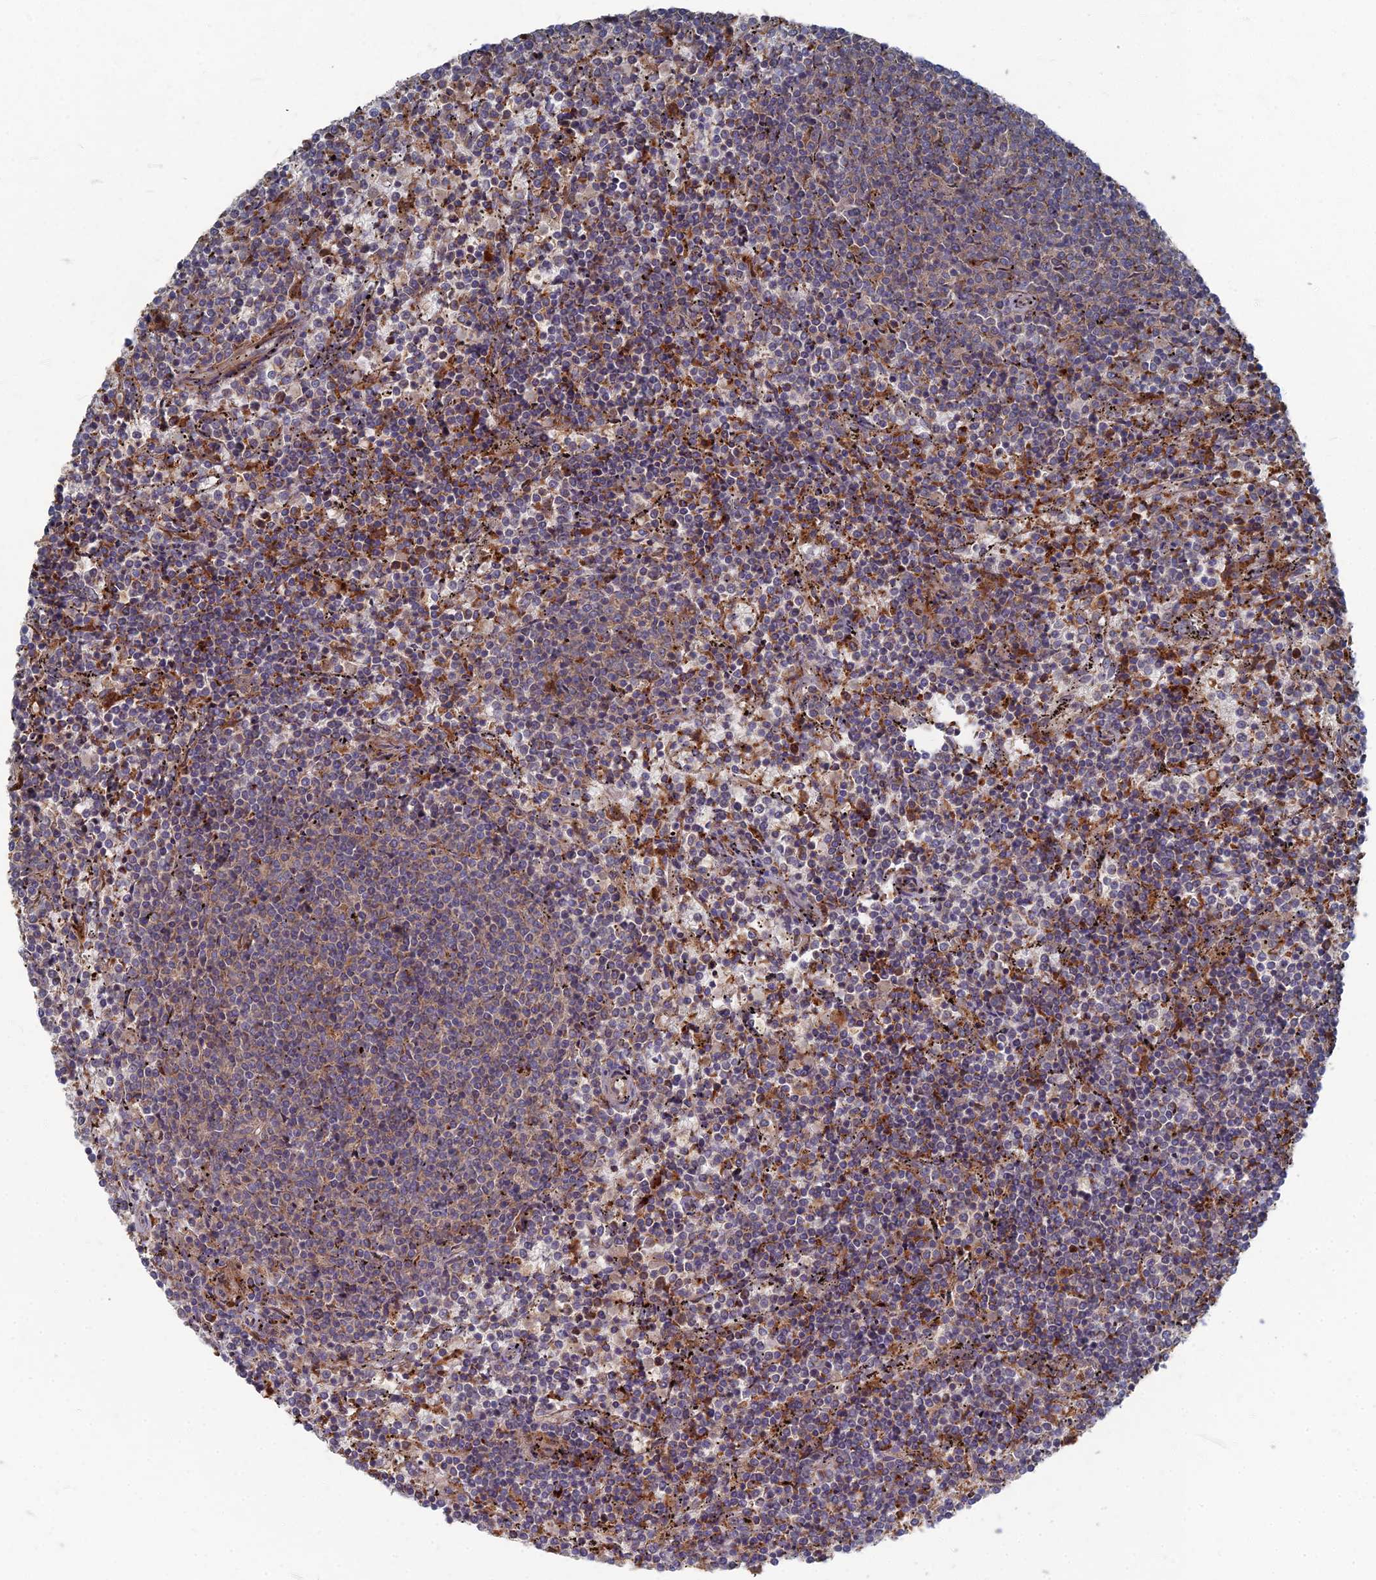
{"staining": {"intensity": "moderate", "quantity": "<25%", "location": "cytoplasmic/membranous"}, "tissue": "lymphoma", "cell_type": "Tumor cells", "image_type": "cancer", "snomed": [{"axis": "morphology", "description": "Malignant lymphoma, non-Hodgkin's type, Low grade"}, {"axis": "topography", "description": "Spleen"}], "caption": "Immunohistochemical staining of human lymphoma displays low levels of moderate cytoplasmic/membranous expression in approximately <25% of tumor cells. The staining was performed using DAB (3,3'-diaminobenzidine) to visualize the protein expression in brown, while the nuclei were stained in blue with hematoxylin (Magnification: 20x).", "gene": "PPCDC", "patient": {"sex": "female", "age": 50}}